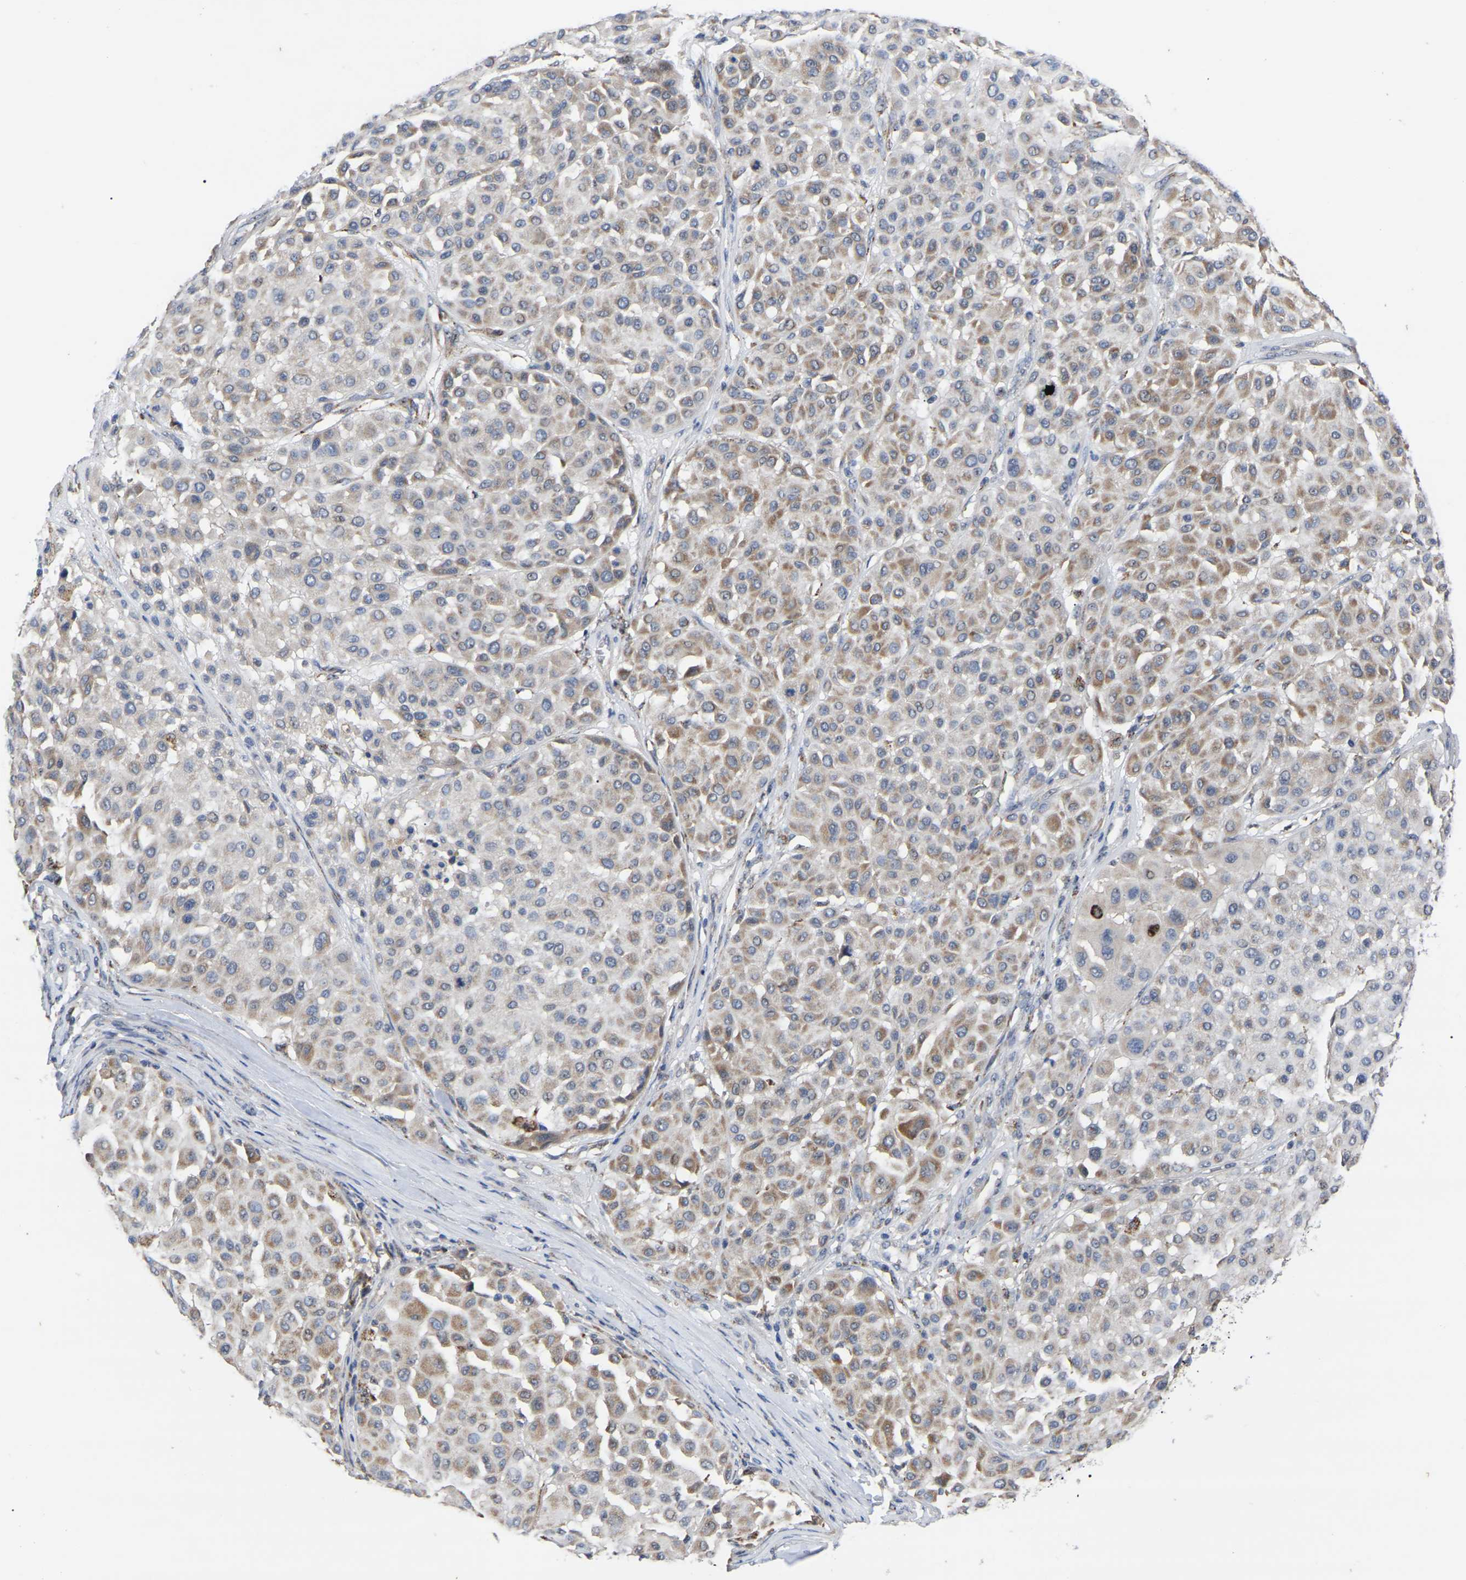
{"staining": {"intensity": "moderate", "quantity": "25%-75%", "location": "cytoplasmic/membranous"}, "tissue": "melanoma", "cell_type": "Tumor cells", "image_type": "cancer", "snomed": [{"axis": "morphology", "description": "Malignant melanoma, Metastatic site"}, {"axis": "topography", "description": "Soft tissue"}], "caption": "Immunohistochemical staining of human malignant melanoma (metastatic site) displays medium levels of moderate cytoplasmic/membranous protein positivity in approximately 25%-75% of tumor cells.", "gene": "NOP53", "patient": {"sex": "male", "age": 41}}